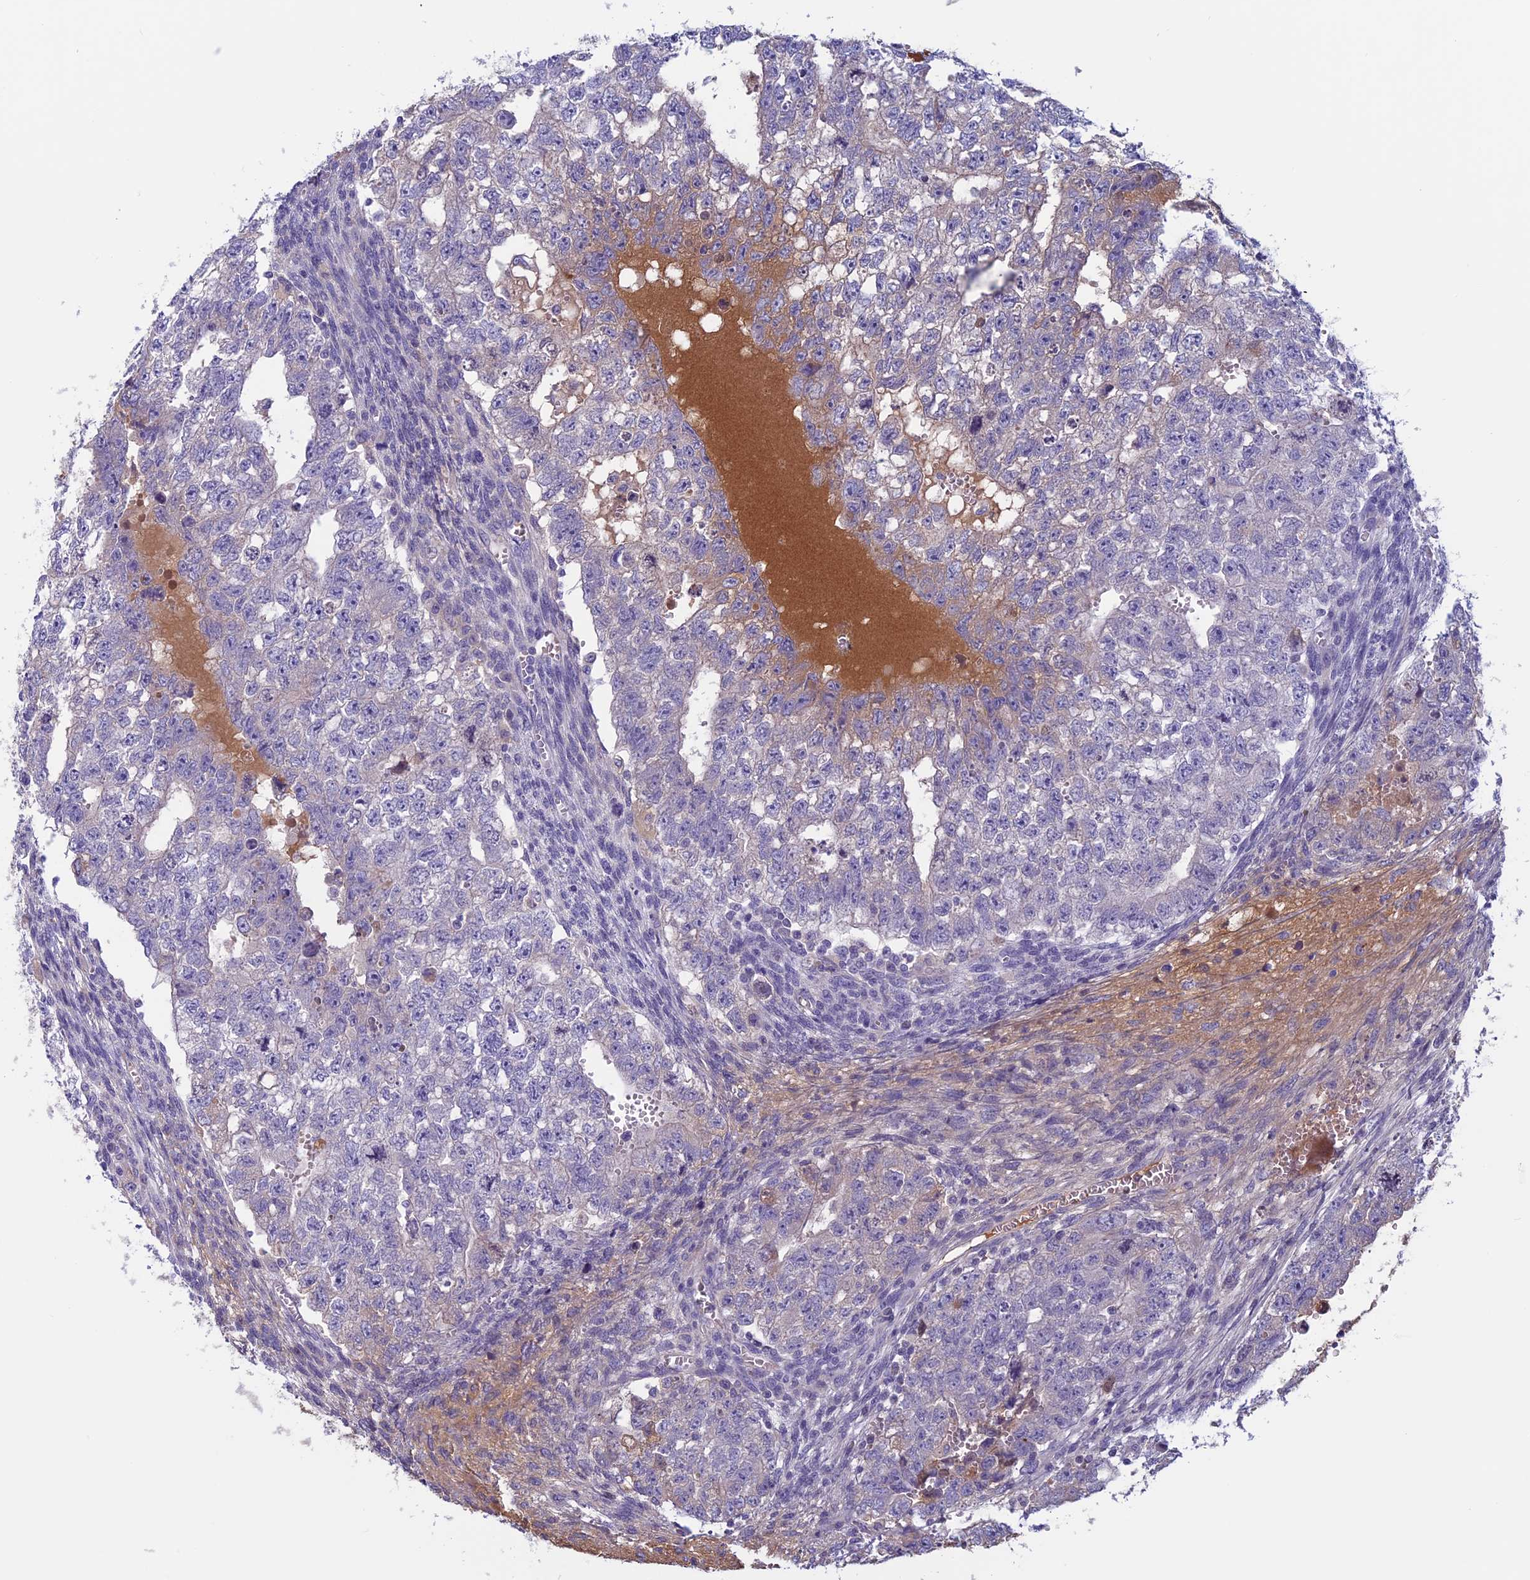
{"staining": {"intensity": "negative", "quantity": "none", "location": "none"}, "tissue": "testis cancer", "cell_type": "Tumor cells", "image_type": "cancer", "snomed": [{"axis": "morphology", "description": "Seminoma, NOS"}, {"axis": "morphology", "description": "Carcinoma, Embryonal, NOS"}, {"axis": "topography", "description": "Testis"}], "caption": "DAB immunohistochemical staining of testis cancer (embryonal carcinoma) reveals no significant positivity in tumor cells. The staining is performed using DAB brown chromogen with nuclei counter-stained in using hematoxylin.", "gene": "ANGPTL2", "patient": {"sex": "male", "age": 38}}